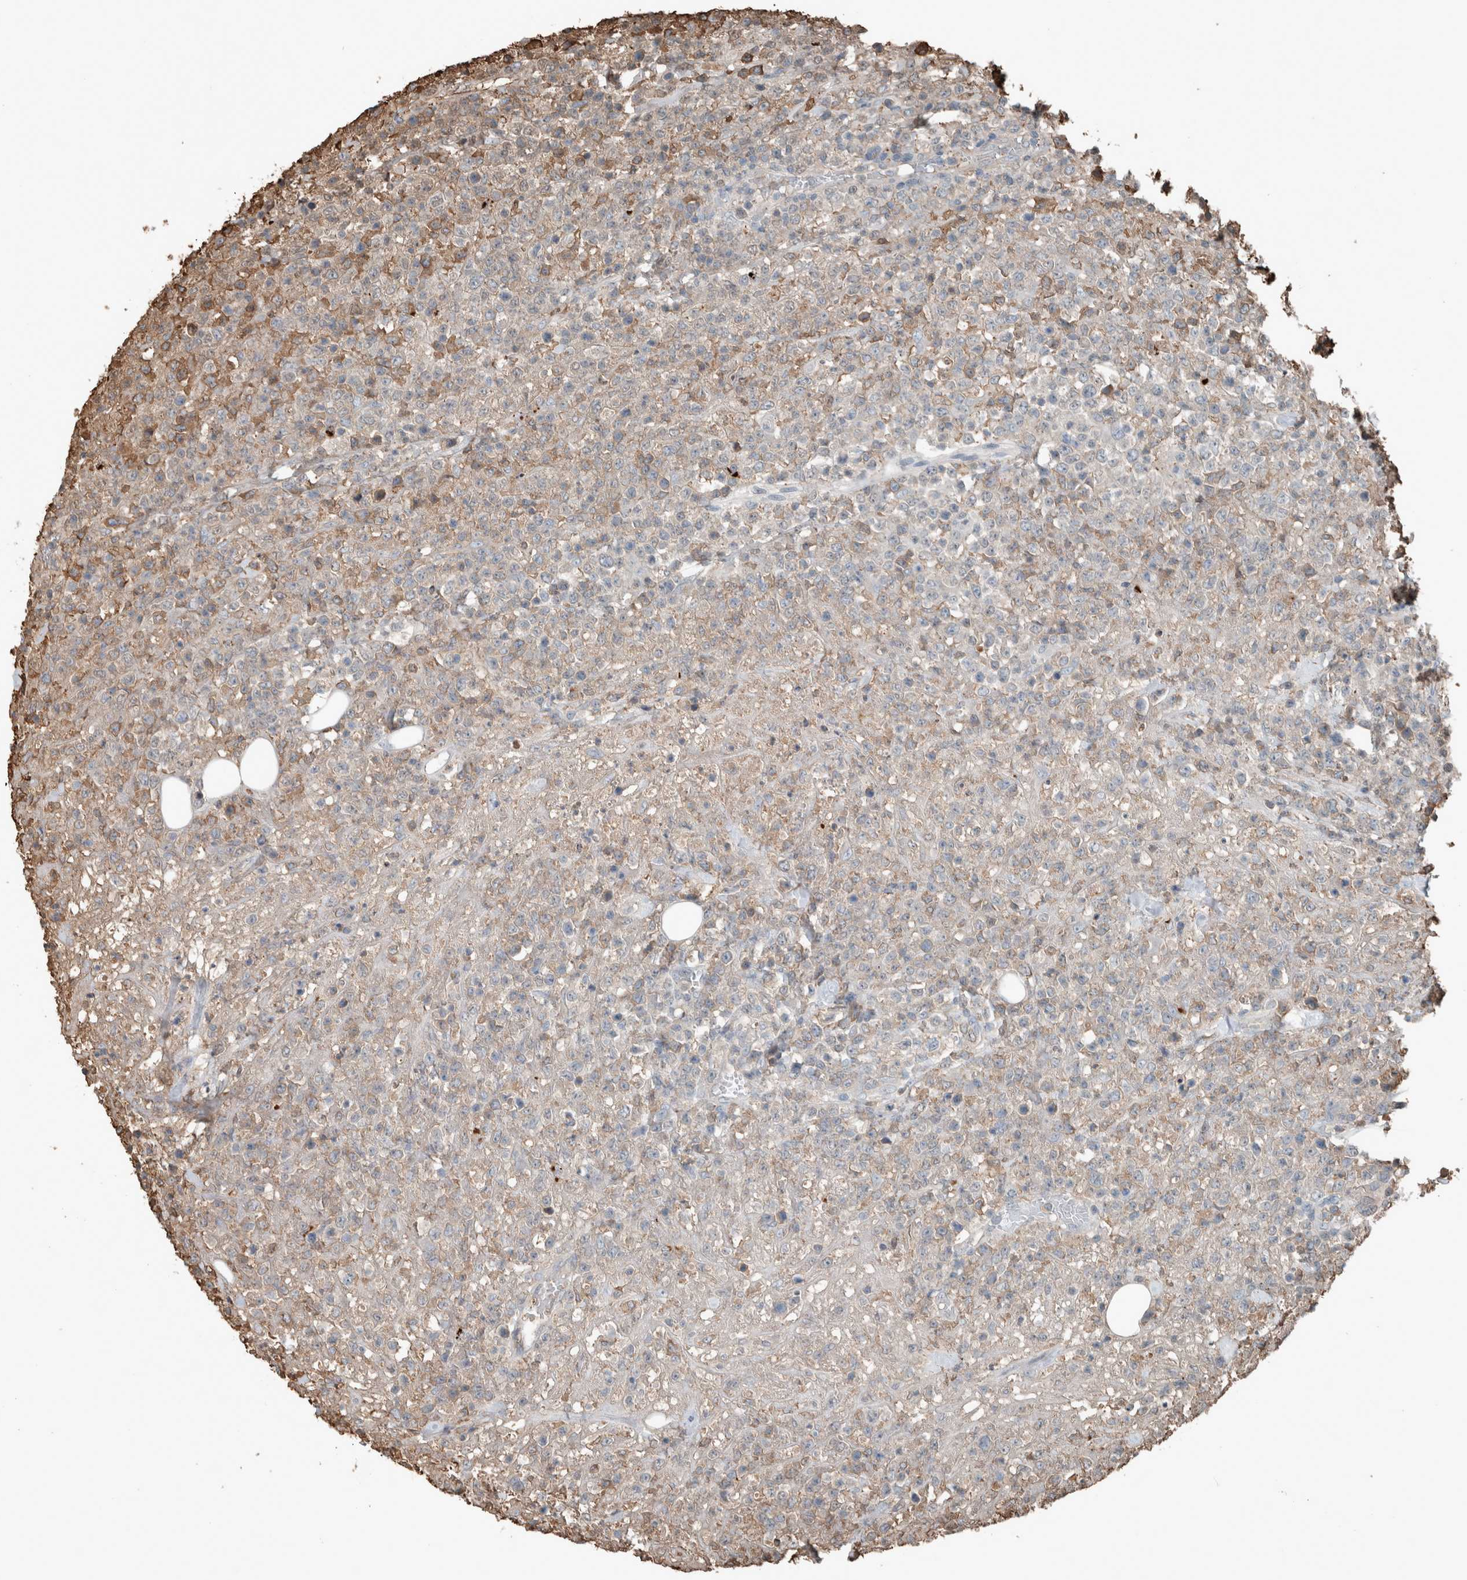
{"staining": {"intensity": "weak", "quantity": "25%-75%", "location": "cytoplasmic/membranous"}, "tissue": "lymphoma", "cell_type": "Tumor cells", "image_type": "cancer", "snomed": [{"axis": "morphology", "description": "Malignant lymphoma, non-Hodgkin's type, High grade"}, {"axis": "topography", "description": "Colon"}], "caption": "Immunohistochemical staining of human high-grade malignant lymphoma, non-Hodgkin's type demonstrates weak cytoplasmic/membranous protein positivity in about 25%-75% of tumor cells.", "gene": "USP34", "patient": {"sex": "female", "age": 53}}